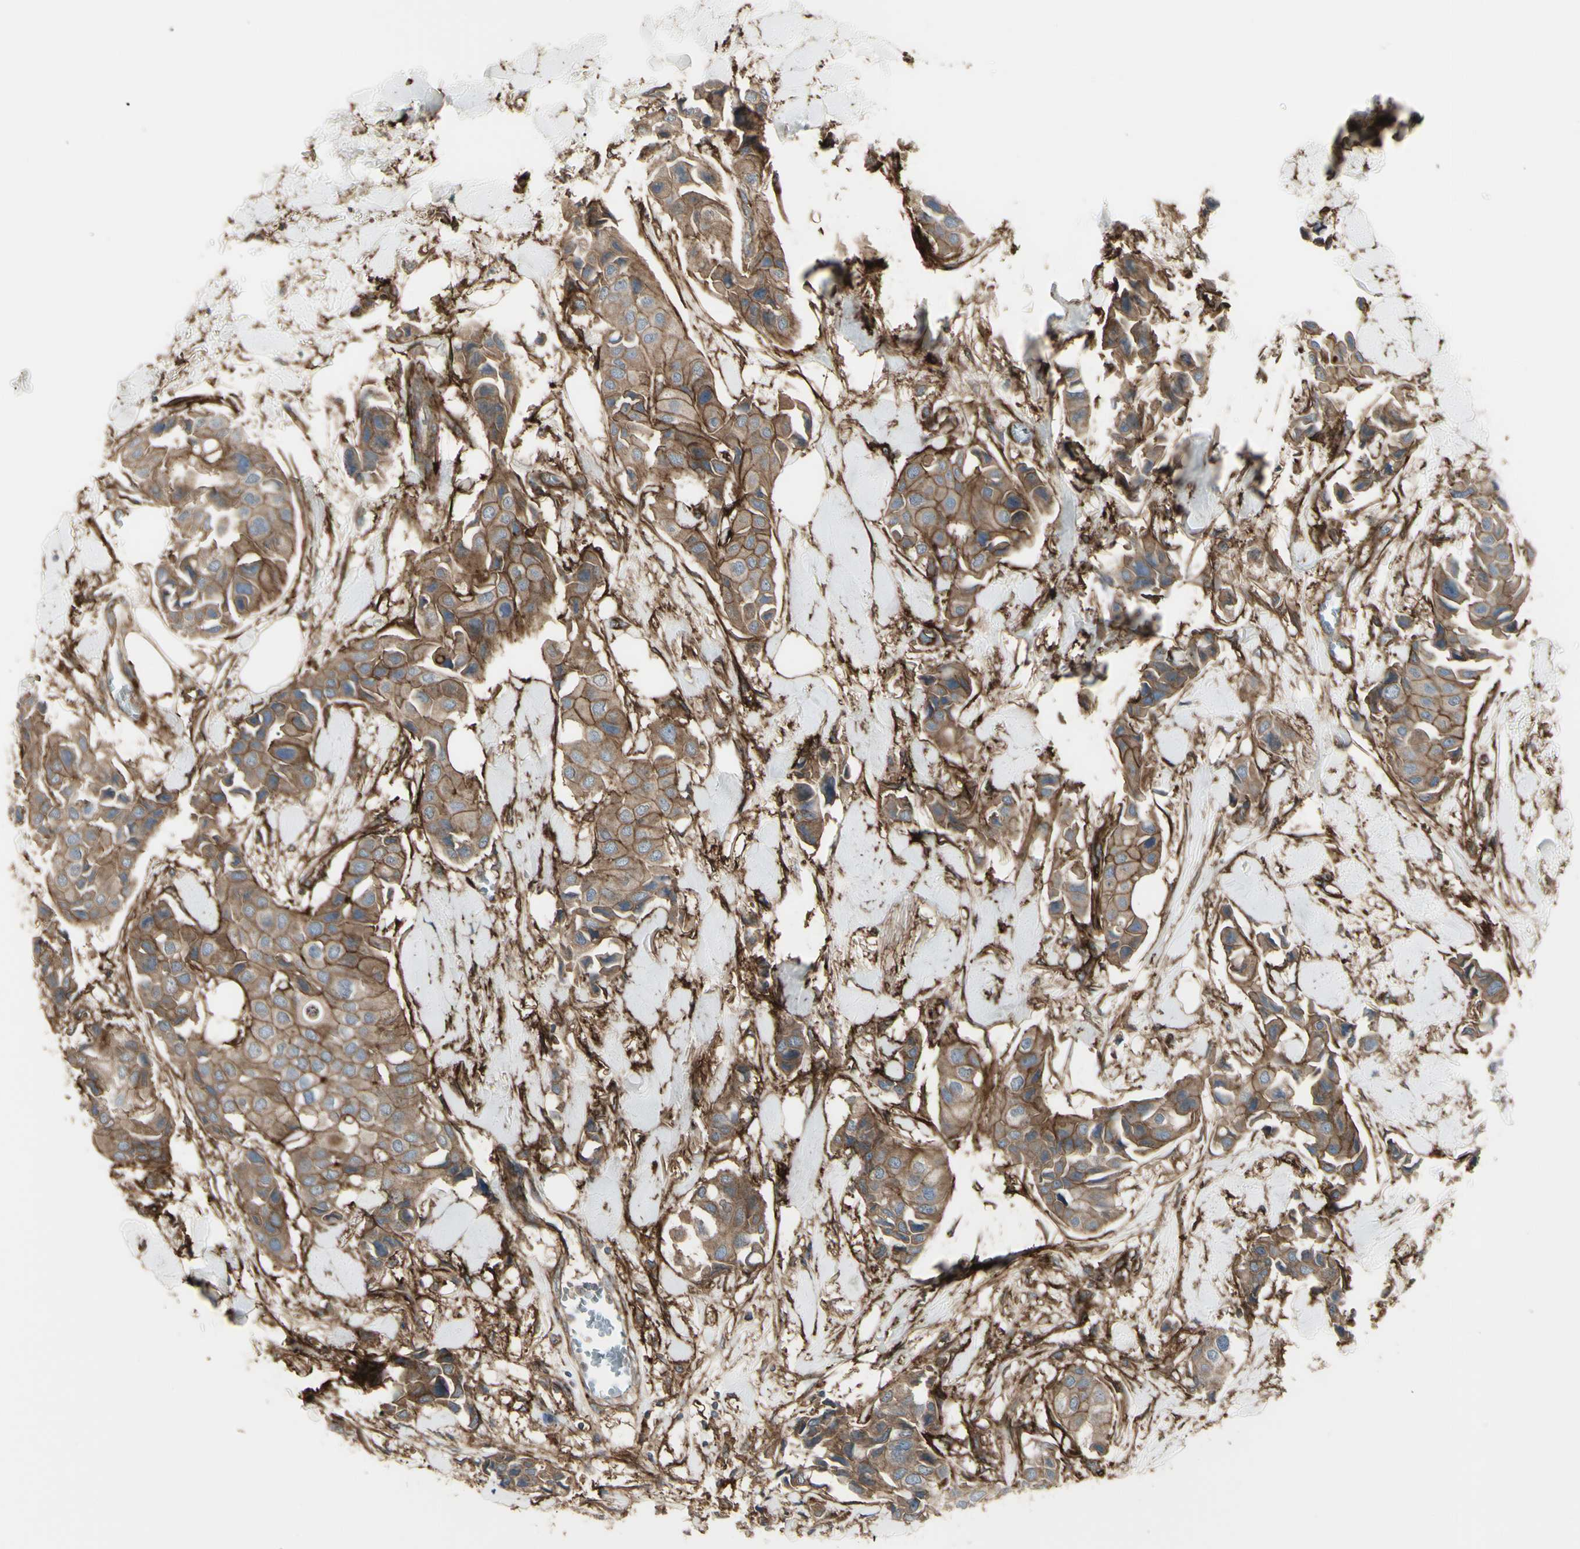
{"staining": {"intensity": "moderate", "quantity": ">75%", "location": "cytoplasmic/membranous"}, "tissue": "breast cancer", "cell_type": "Tumor cells", "image_type": "cancer", "snomed": [{"axis": "morphology", "description": "Duct carcinoma"}, {"axis": "topography", "description": "Breast"}], "caption": "Immunohistochemistry of human breast cancer shows medium levels of moderate cytoplasmic/membranous staining in about >75% of tumor cells.", "gene": "CD276", "patient": {"sex": "female", "age": 80}}